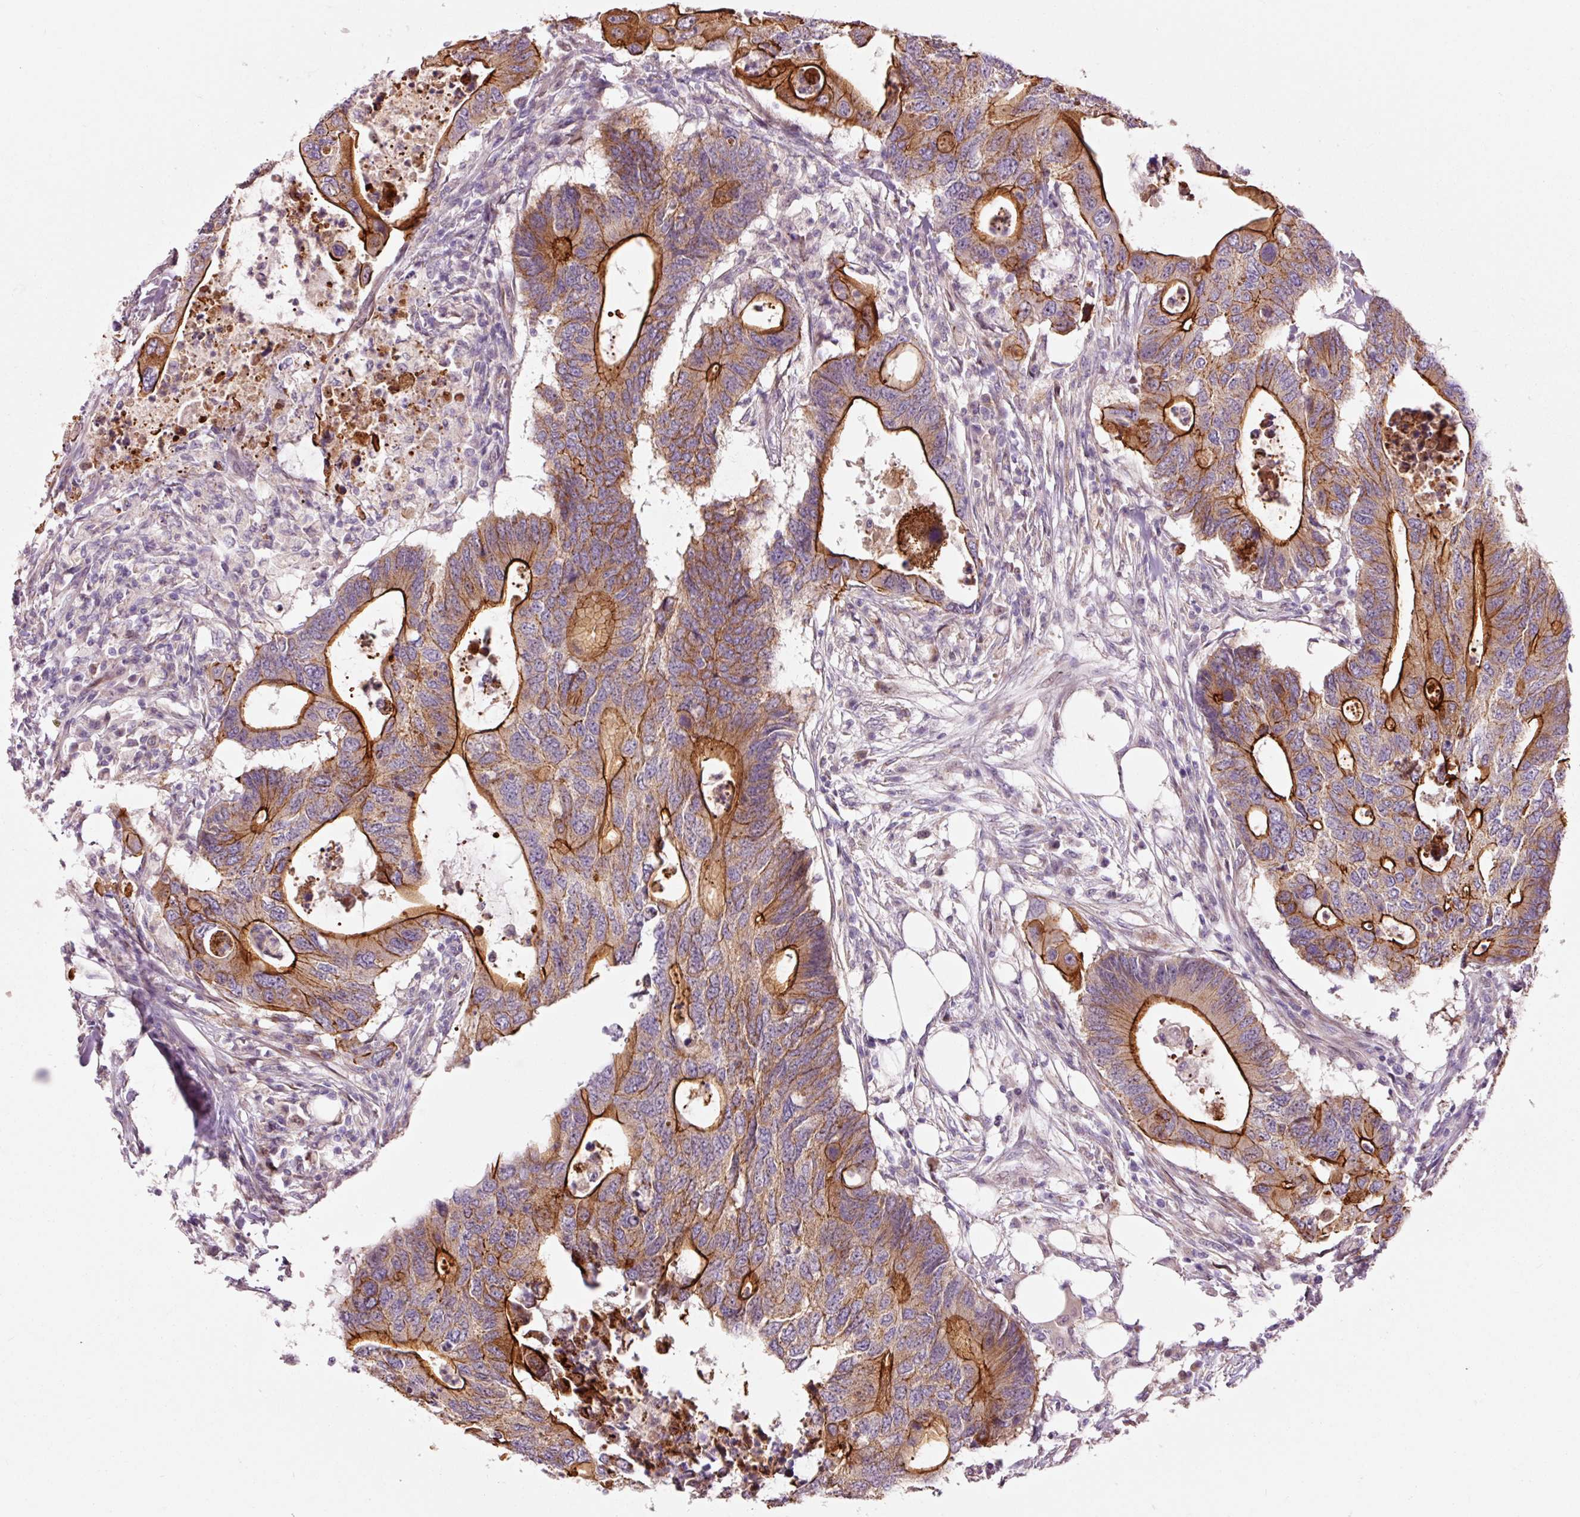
{"staining": {"intensity": "strong", "quantity": "25%-75%", "location": "cytoplasmic/membranous"}, "tissue": "colorectal cancer", "cell_type": "Tumor cells", "image_type": "cancer", "snomed": [{"axis": "morphology", "description": "Adenocarcinoma, NOS"}, {"axis": "topography", "description": "Colon"}], "caption": "Strong cytoplasmic/membranous protein staining is present in approximately 25%-75% of tumor cells in adenocarcinoma (colorectal).", "gene": "DAPP1", "patient": {"sex": "male", "age": 71}}